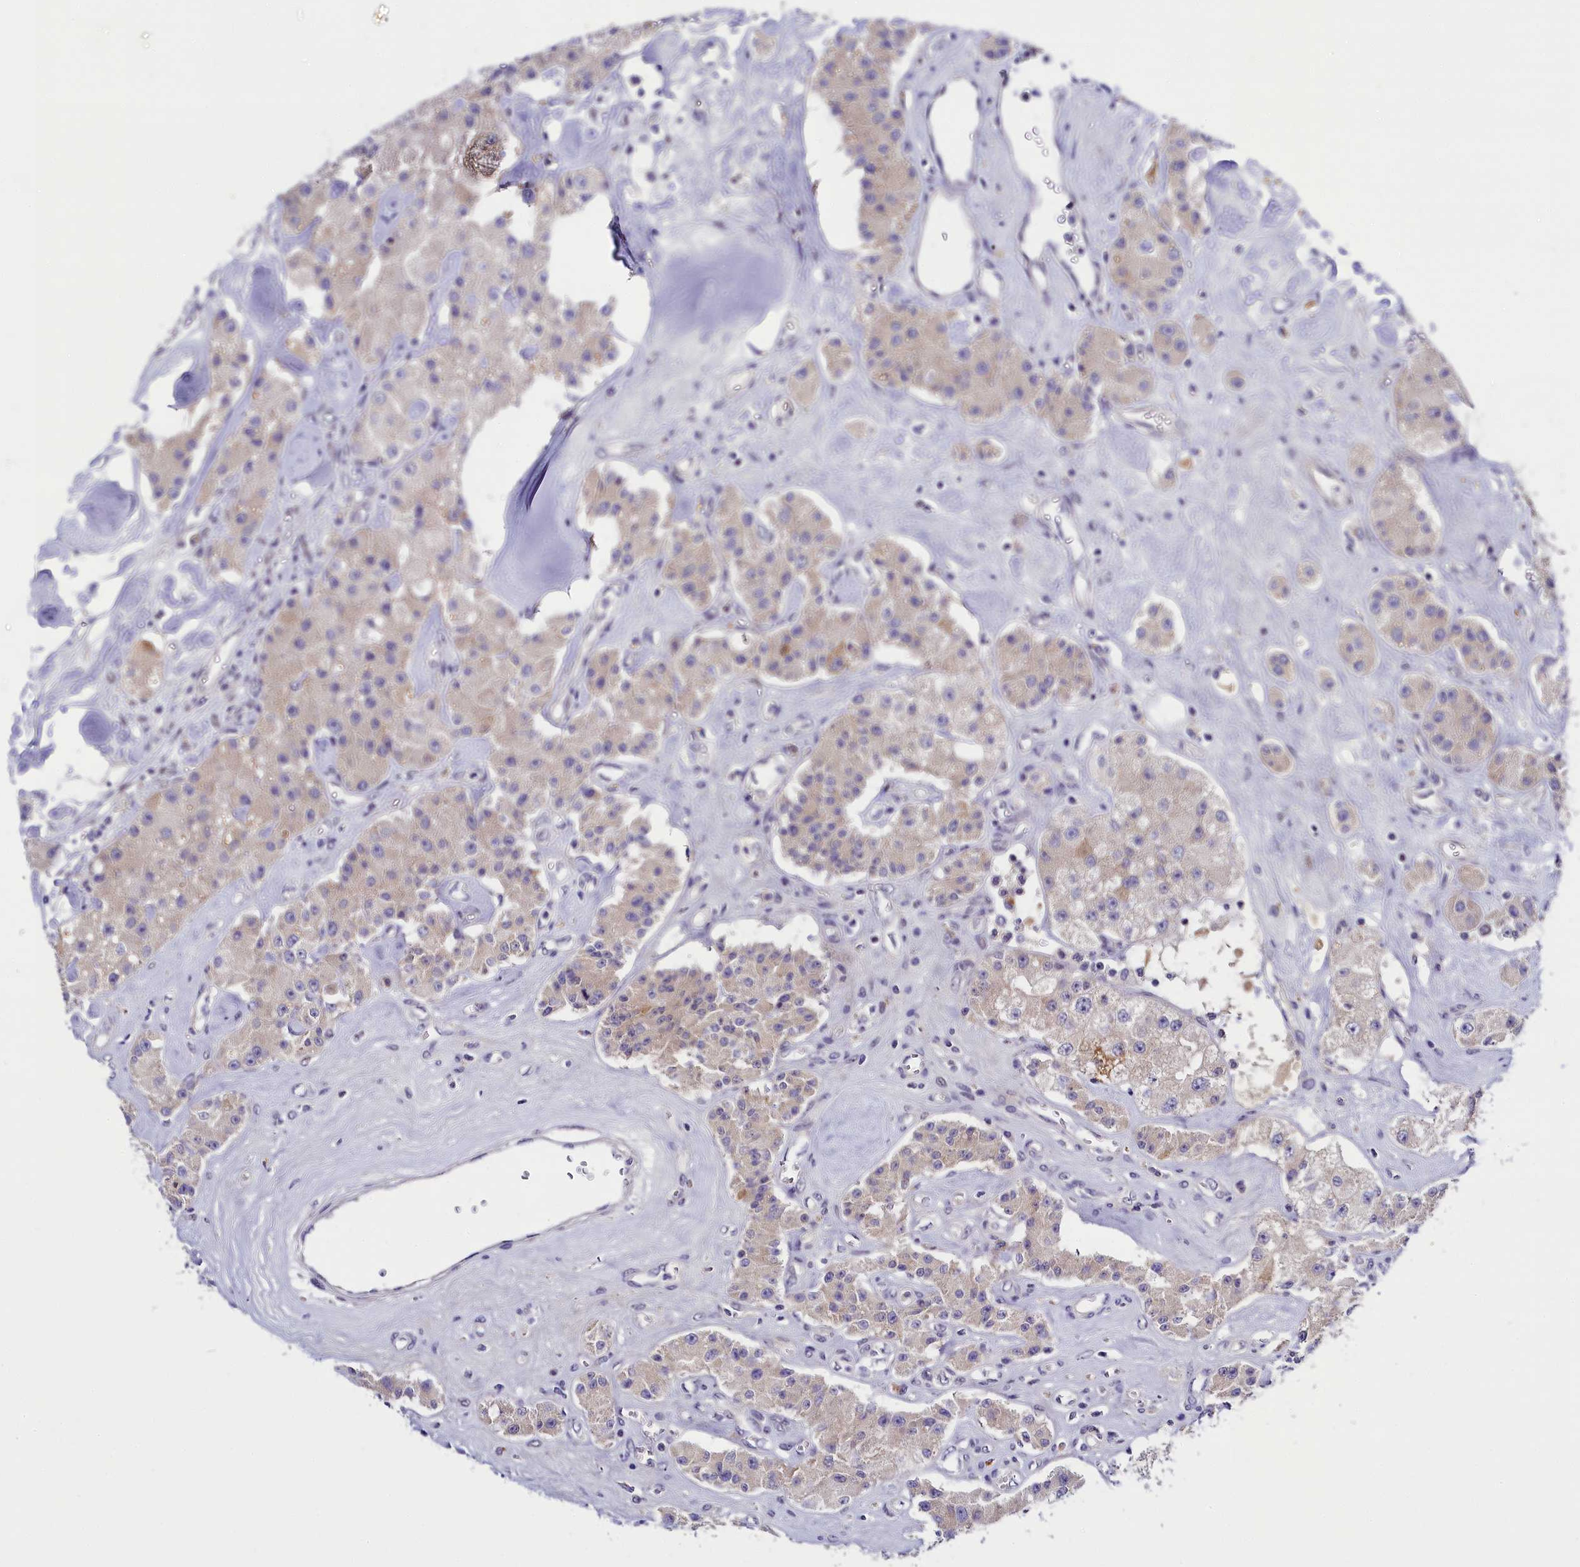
{"staining": {"intensity": "negative", "quantity": "none", "location": "none"}, "tissue": "carcinoid", "cell_type": "Tumor cells", "image_type": "cancer", "snomed": [{"axis": "morphology", "description": "Carcinoid, malignant, NOS"}, {"axis": "topography", "description": "Pancreas"}], "caption": "The histopathology image displays no significant expression in tumor cells of carcinoid. The staining is performed using DAB brown chromogen with nuclei counter-stained in using hematoxylin.", "gene": "ENKD1", "patient": {"sex": "male", "age": 41}}